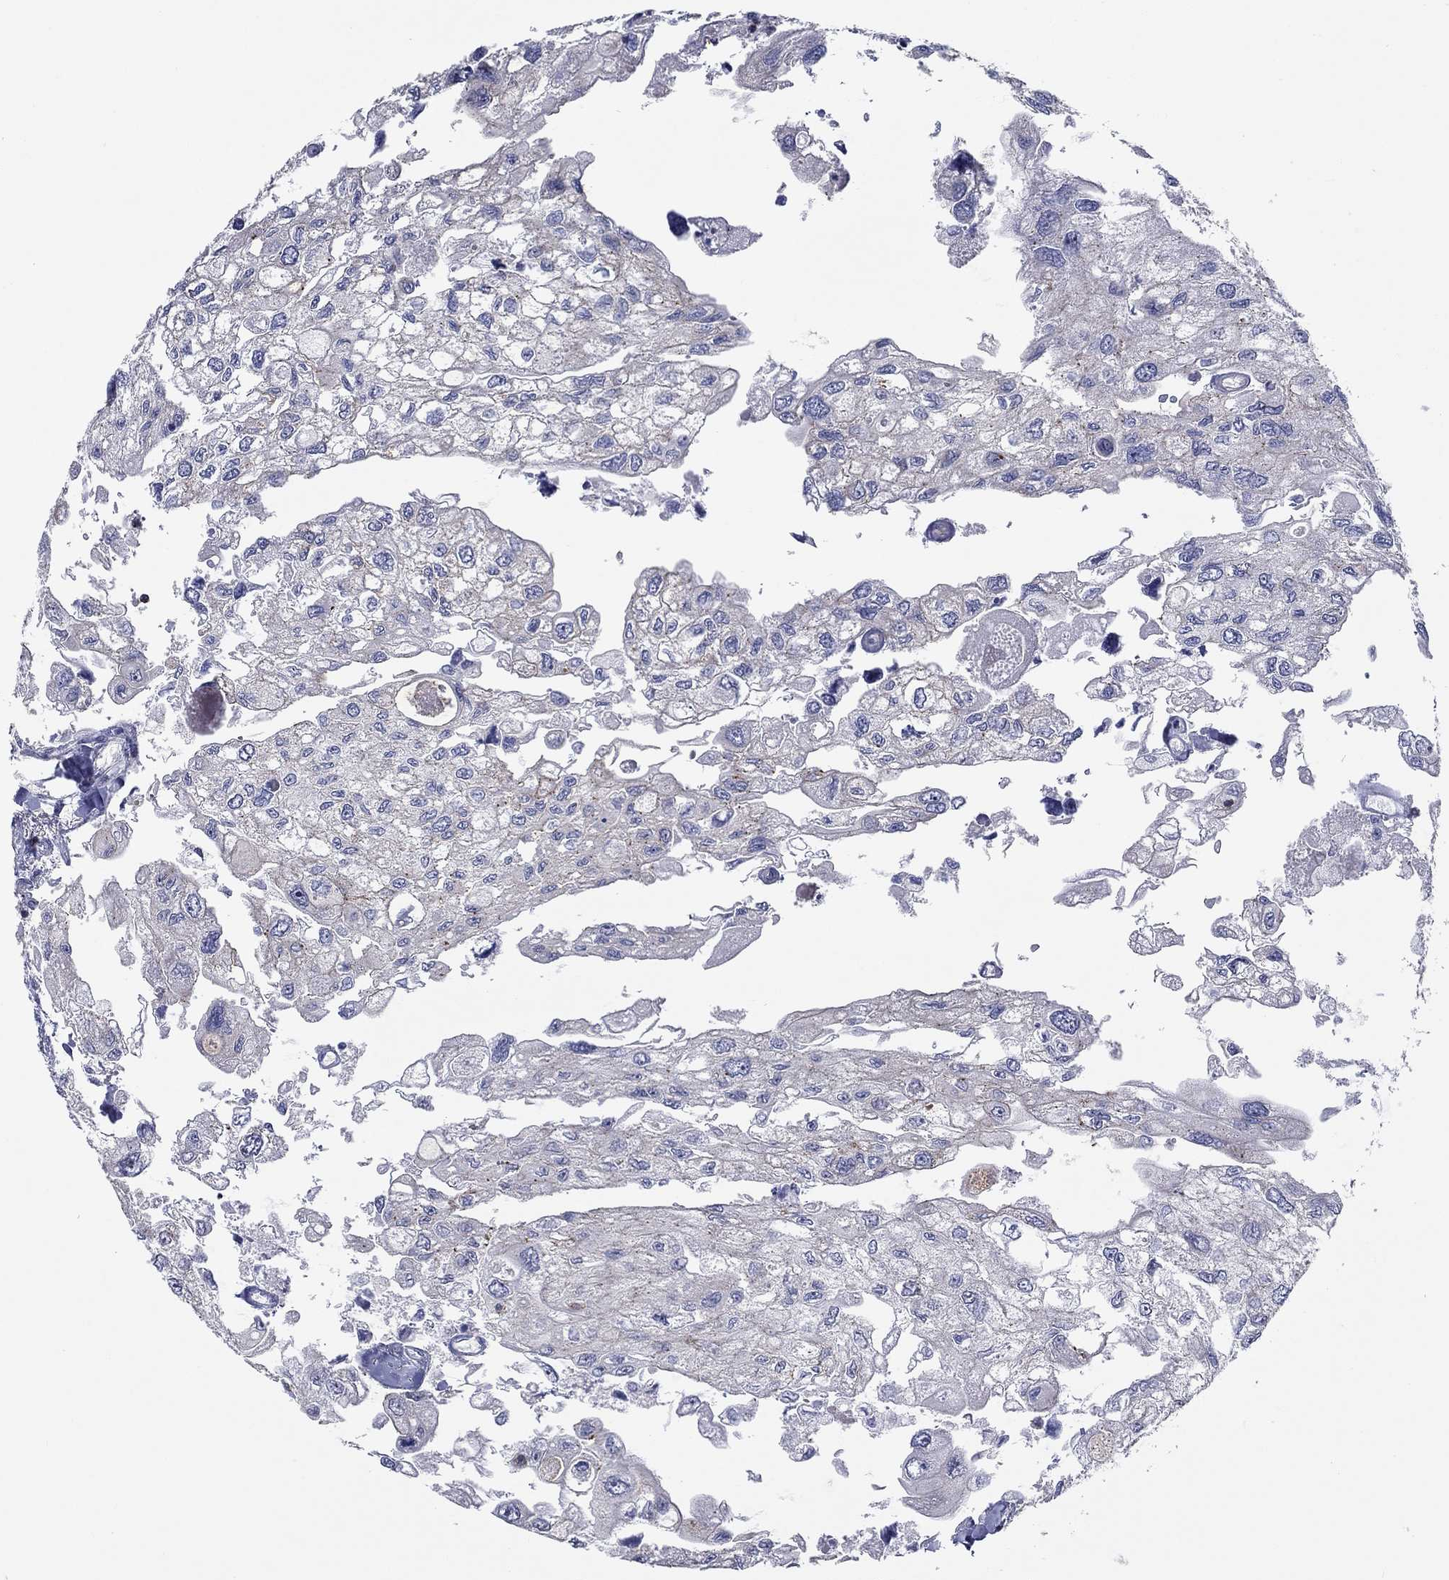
{"staining": {"intensity": "negative", "quantity": "none", "location": "none"}, "tissue": "urothelial cancer", "cell_type": "Tumor cells", "image_type": "cancer", "snomed": [{"axis": "morphology", "description": "Urothelial carcinoma, High grade"}, {"axis": "topography", "description": "Urinary bladder"}], "caption": "The image exhibits no significant staining in tumor cells of urothelial cancer.", "gene": "SIT1", "patient": {"sex": "male", "age": 59}}